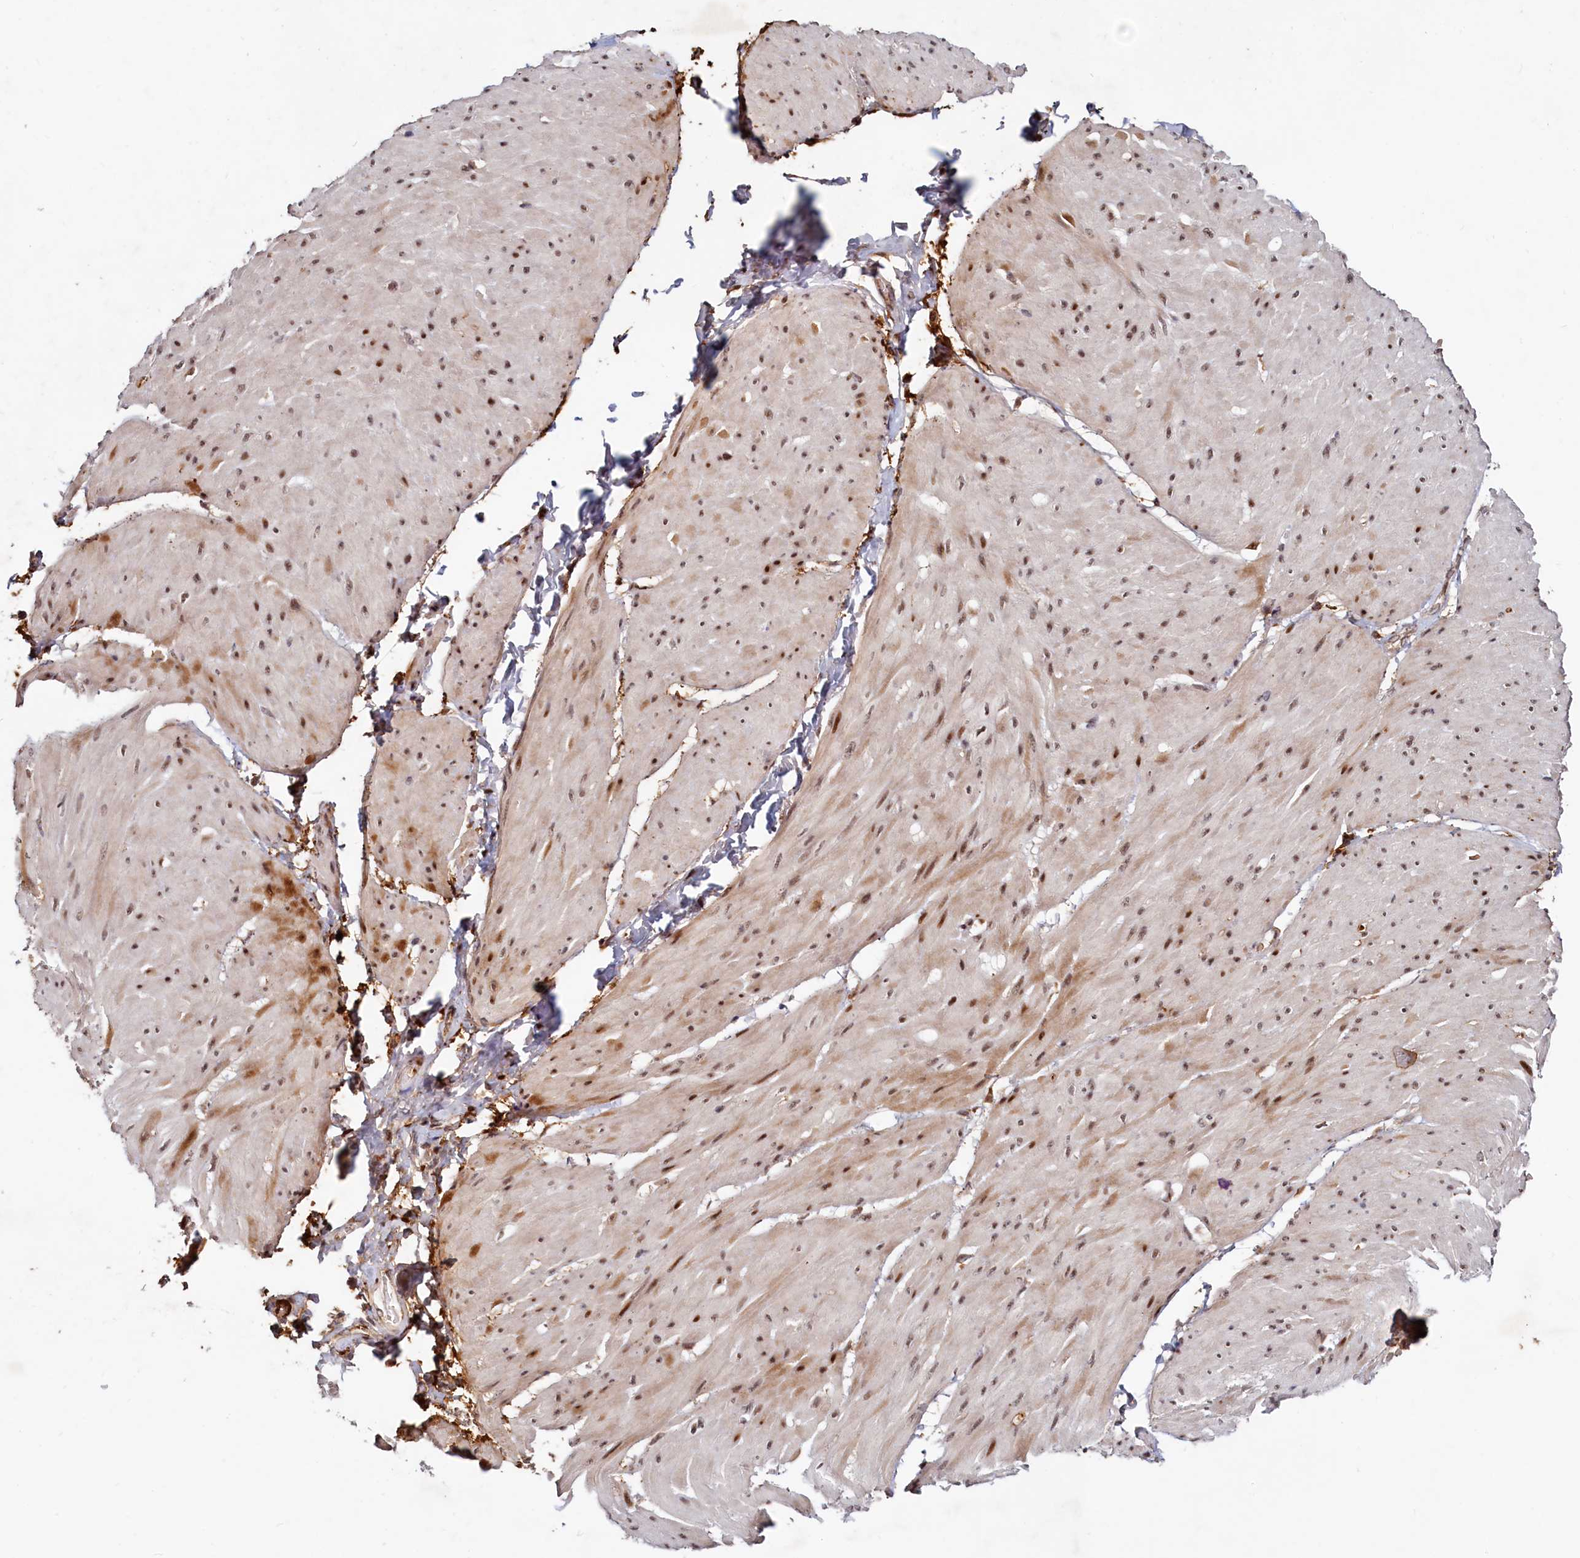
{"staining": {"intensity": "moderate", "quantity": ">75%", "location": "cytoplasmic/membranous,nuclear"}, "tissue": "smooth muscle", "cell_type": "Smooth muscle cells", "image_type": "normal", "snomed": [{"axis": "morphology", "description": "Urothelial carcinoma, High grade"}, {"axis": "topography", "description": "Urinary bladder"}], "caption": "A high-resolution micrograph shows immunohistochemistry (IHC) staining of unremarkable smooth muscle, which shows moderate cytoplasmic/membranous,nuclear staining in about >75% of smooth muscle cells.", "gene": "TRAPPC4", "patient": {"sex": "male", "age": 46}}